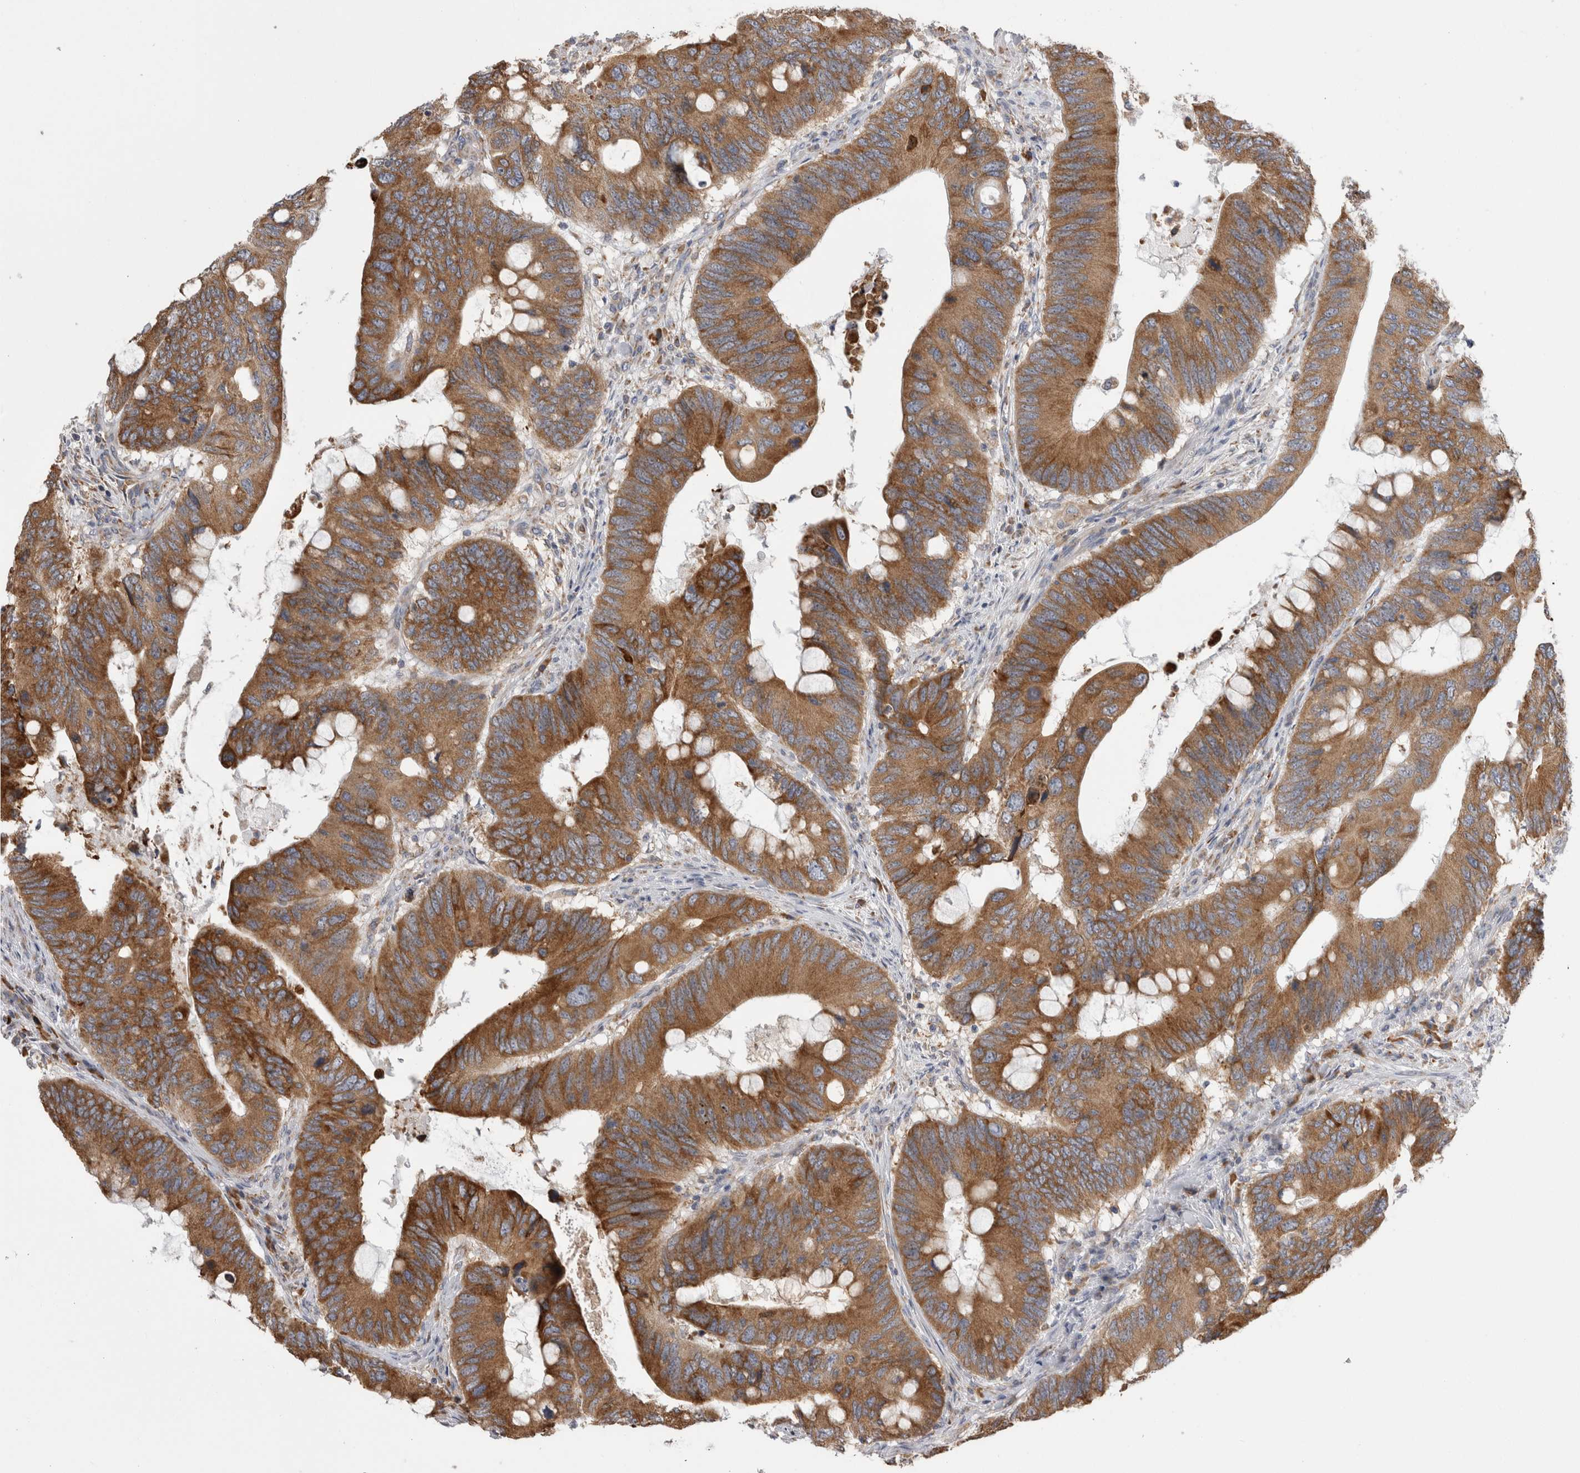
{"staining": {"intensity": "moderate", "quantity": ">75%", "location": "cytoplasmic/membranous"}, "tissue": "colorectal cancer", "cell_type": "Tumor cells", "image_type": "cancer", "snomed": [{"axis": "morphology", "description": "Adenocarcinoma, NOS"}, {"axis": "topography", "description": "Colon"}], "caption": "Colorectal cancer tissue demonstrates moderate cytoplasmic/membranous positivity in approximately >75% of tumor cells, visualized by immunohistochemistry. The protein is stained brown, and the nuclei are stained in blue (DAB IHC with brightfield microscopy, high magnification).", "gene": "ZNF341", "patient": {"sex": "male", "age": 71}}